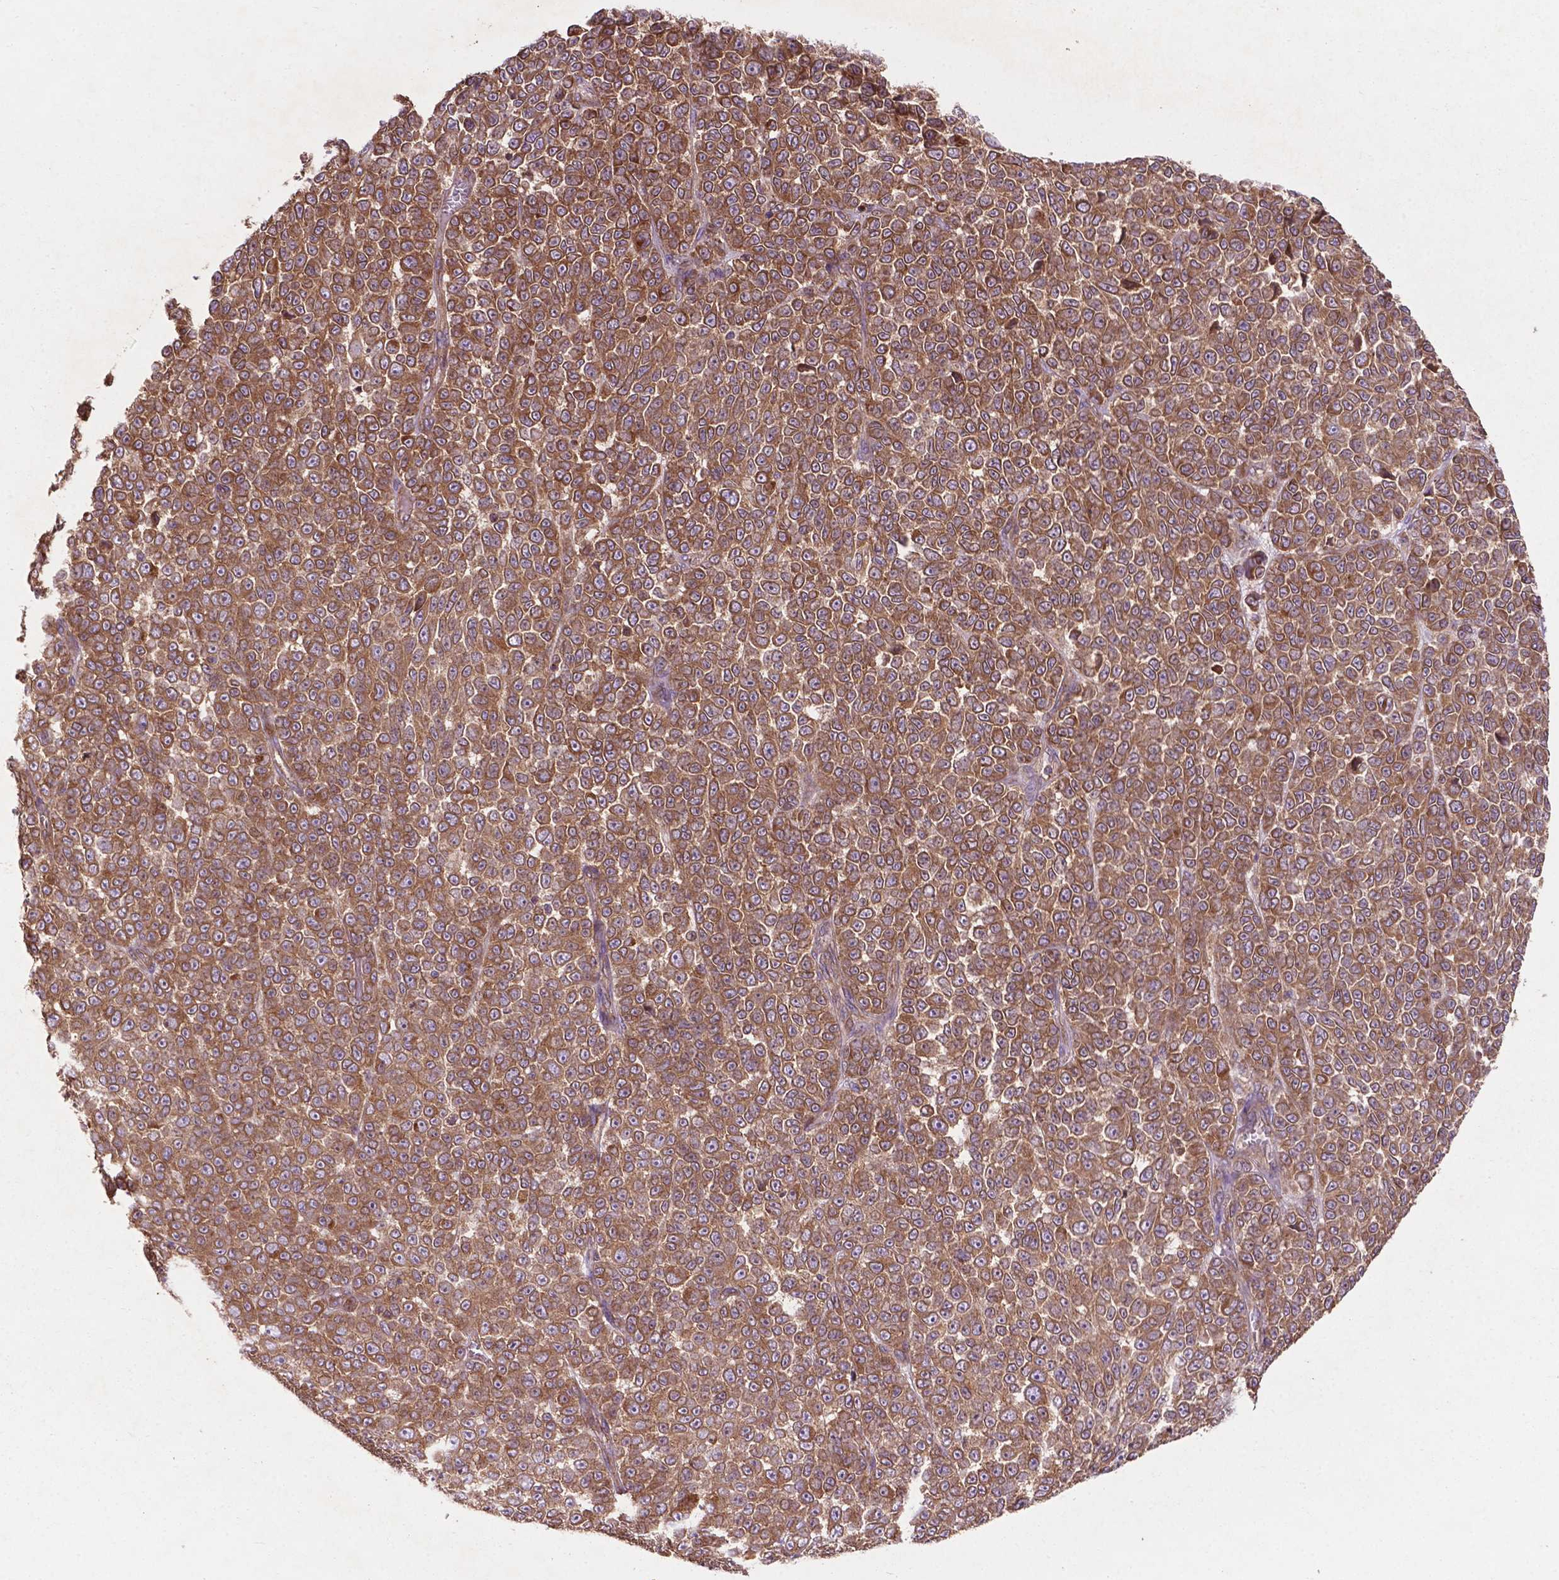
{"staining": {"intensity": "moderate", "quantity": ">75%", "location": "cytoplasmic/membranous"}, "tissue": "melanoma", "cell_type": "Tumor cells", "image_type": "cancer", "snomed": [{"axis": "morphology", "description": "Malignant melanoma, NOS"}, {"axis": "topography", "description": "Skin"}], "caption": "An immunohistochemistry image of tumor tissue is shown. Protein staining in brown highlights moderate cytoplasmic/membranous positivity in melanoma within tumor cells. The staining was performed using DAB (3,3'-diaminobenzidine) to visualize the protein expression in brown, while the nuclei were stained in blue with hematoxylin (Magnification: 20x).", "gene": "CCDC71L", "patient": {"sex": "female", "age": 95}}